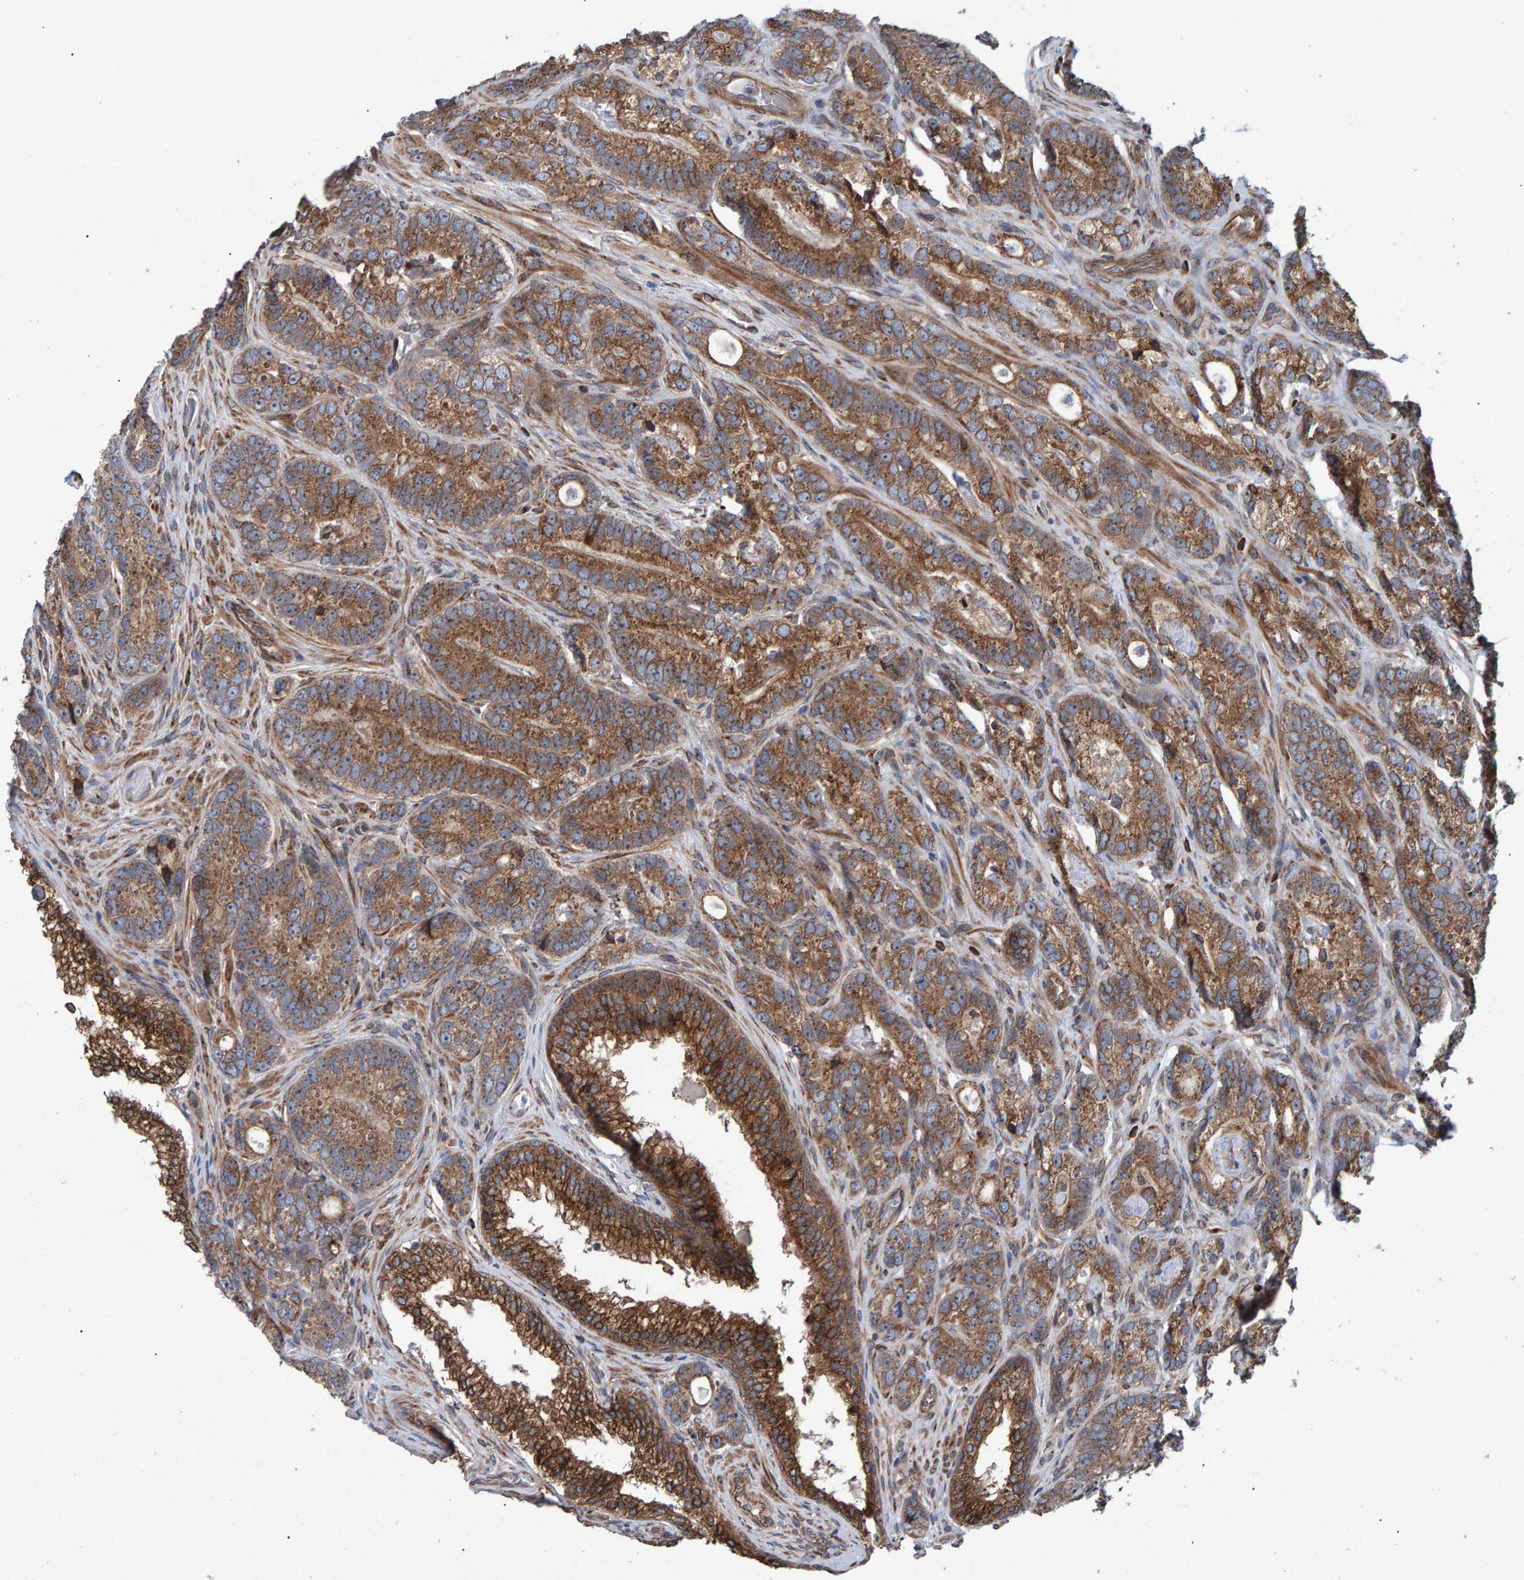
{"staining": {"intensity": "strong", "quantity": ">75%", "location": "cytoplasmic/membranous"}, "tissue": "prostate cancer", "cell_type": "Tumor cells", "image_type": "cancer", "snomed": [{"axis": "morphology", "description": "Adenocarcinoma, High grade"}, {"axis": "topography", "description": "Prostate"}], "caption": "A photomicrograph showing strong cytoplasmic/membranous expression in approximately >75% of tumor cells in prostate cancer, as visualized by brown immunohistochemical staining.", "gene": "FAM117A", "patient": {"sex": "male", "age": 56}}